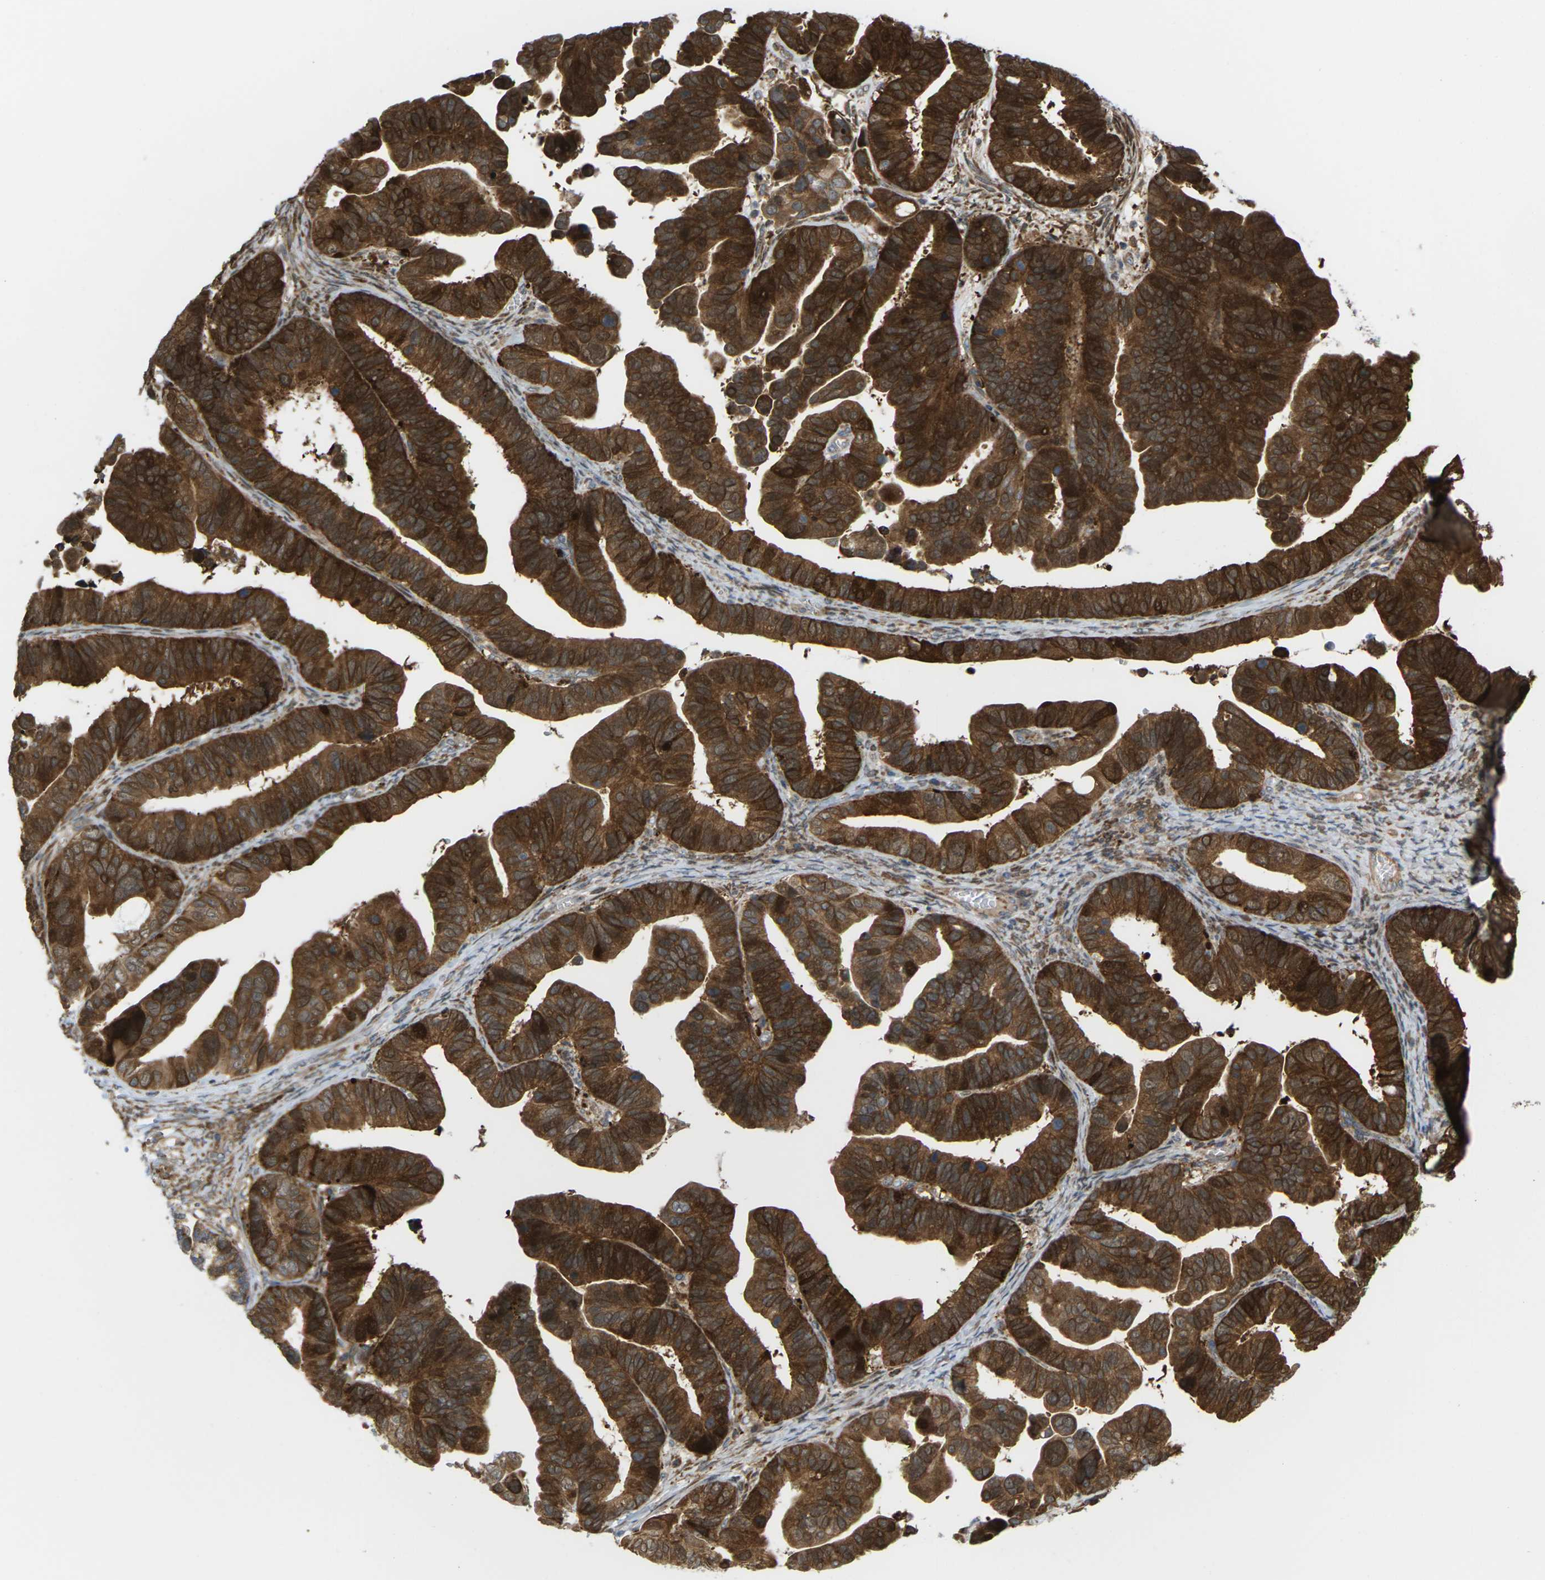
{"staining": {"intensity": "strong", "quantity": ">75%", "location": "cytoplasmic/membranous"}, "tissue": "ovarian cancer", "cell_type": "Tumor cells", "image_type": "cancer", "snomed": [{"axis": "morphology", "description": "Cystadenocarcinoma, serous, NOS"}, {"axis": "topography", "description": "Ovary"}], "caption": "A micrograph of human ovarian cancer (serous cystadenocarcinoma) stained for a protein reveals strong cytoplasmic/membranous brown staining in tumor cells.", "gene": "ROBO1", "patient": {"sex": "female", "age": 56}}